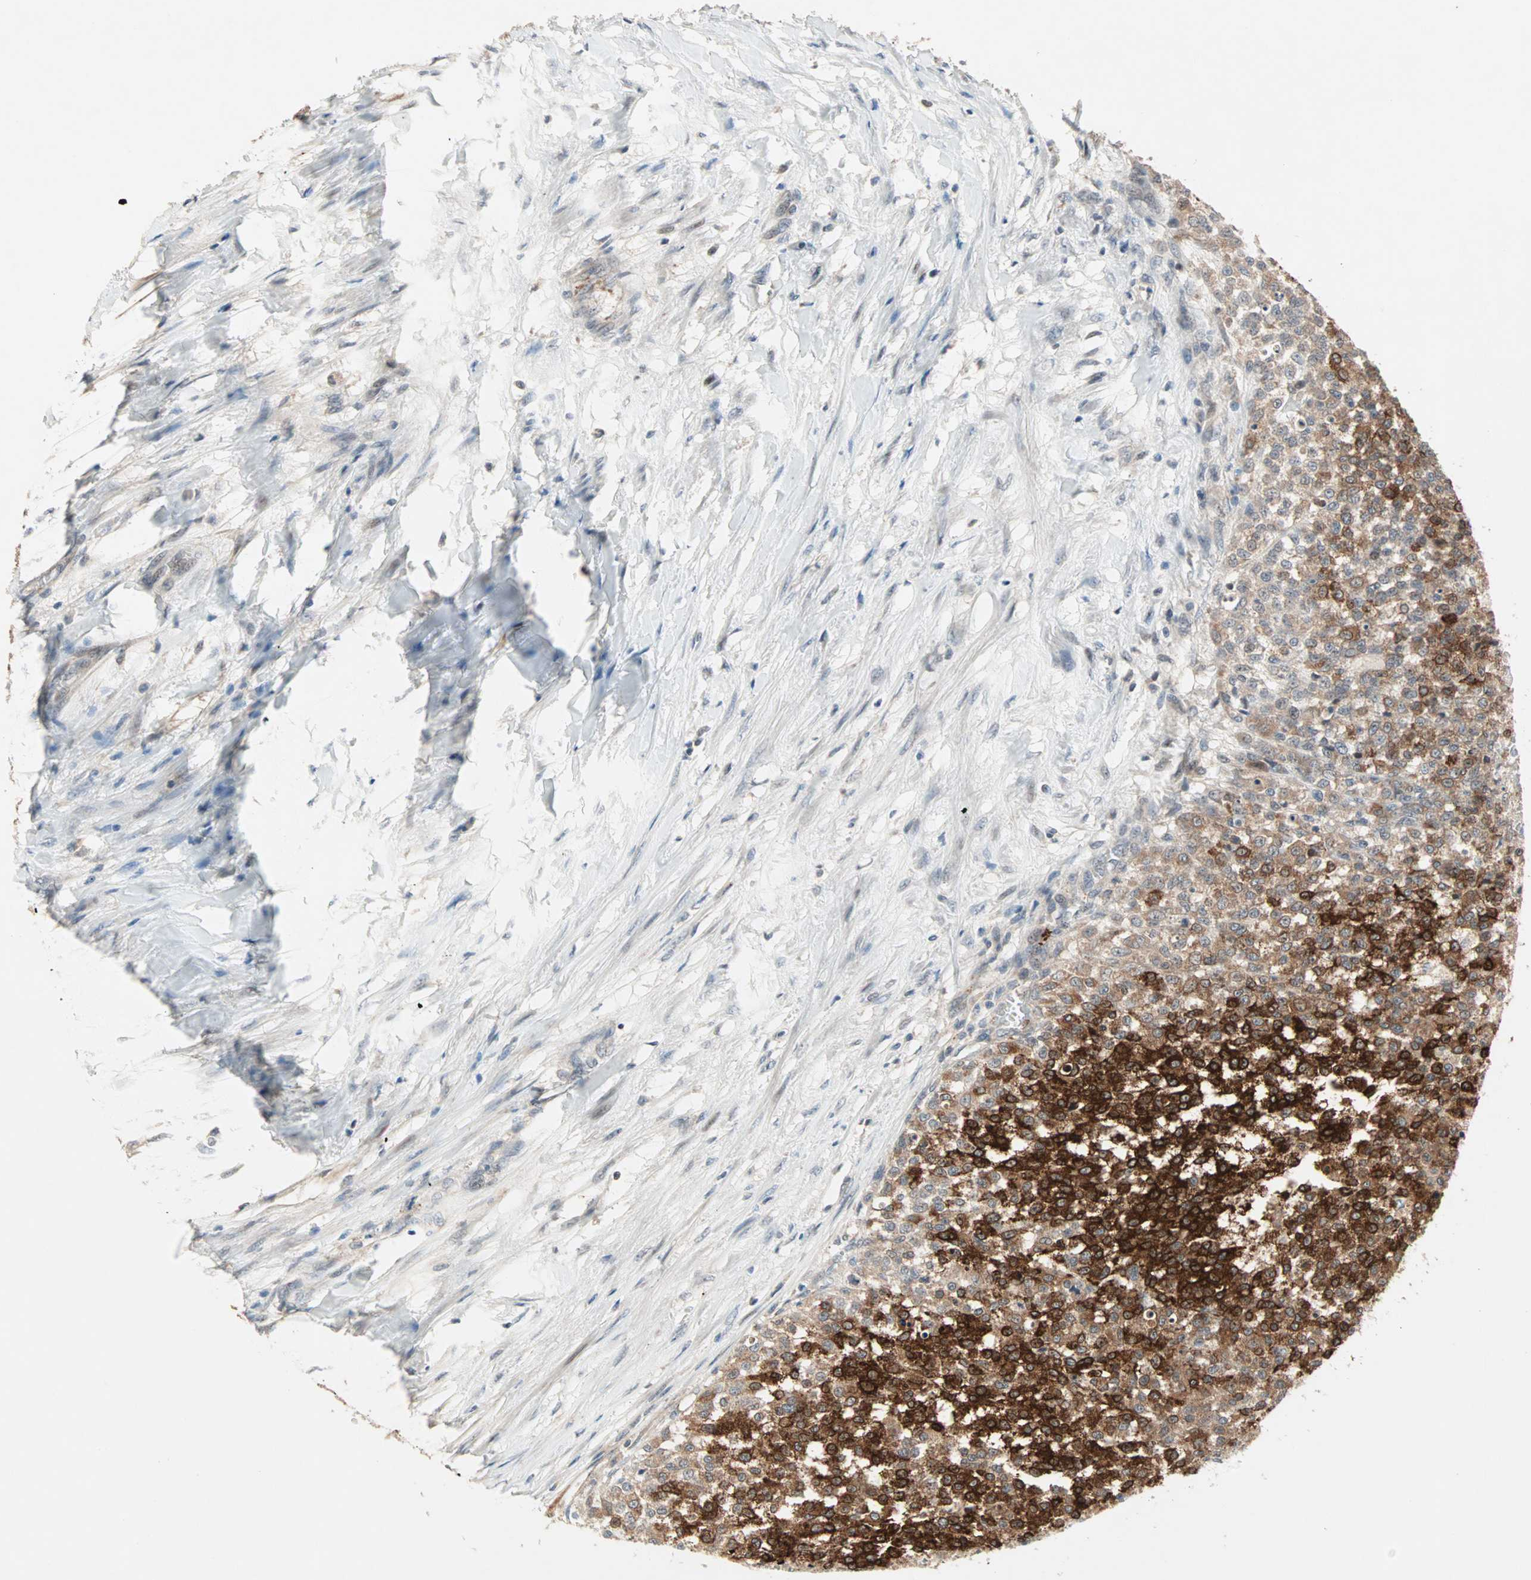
{"staining": {"intensity": "strong", "quantity": ">75%", "location": "cytoplasmic/membranous"}, "tissue": "testis cancer", "cell_type": "Tumor cells", "image_type": "cancer", "snomed": [{"axis": "morphology", "description": "Seminoma, NOS"}, {"axis": "topography", "description": "Testis"}], "caption": "This image reveals immunohistochemistry (IHC) staining of human seminoma (testis), with high strong cytoplasmic/membranous expression in about >75% of tumor cells.", "gene": "PROS1", "patient": {"sex": "male", "age": 59}}